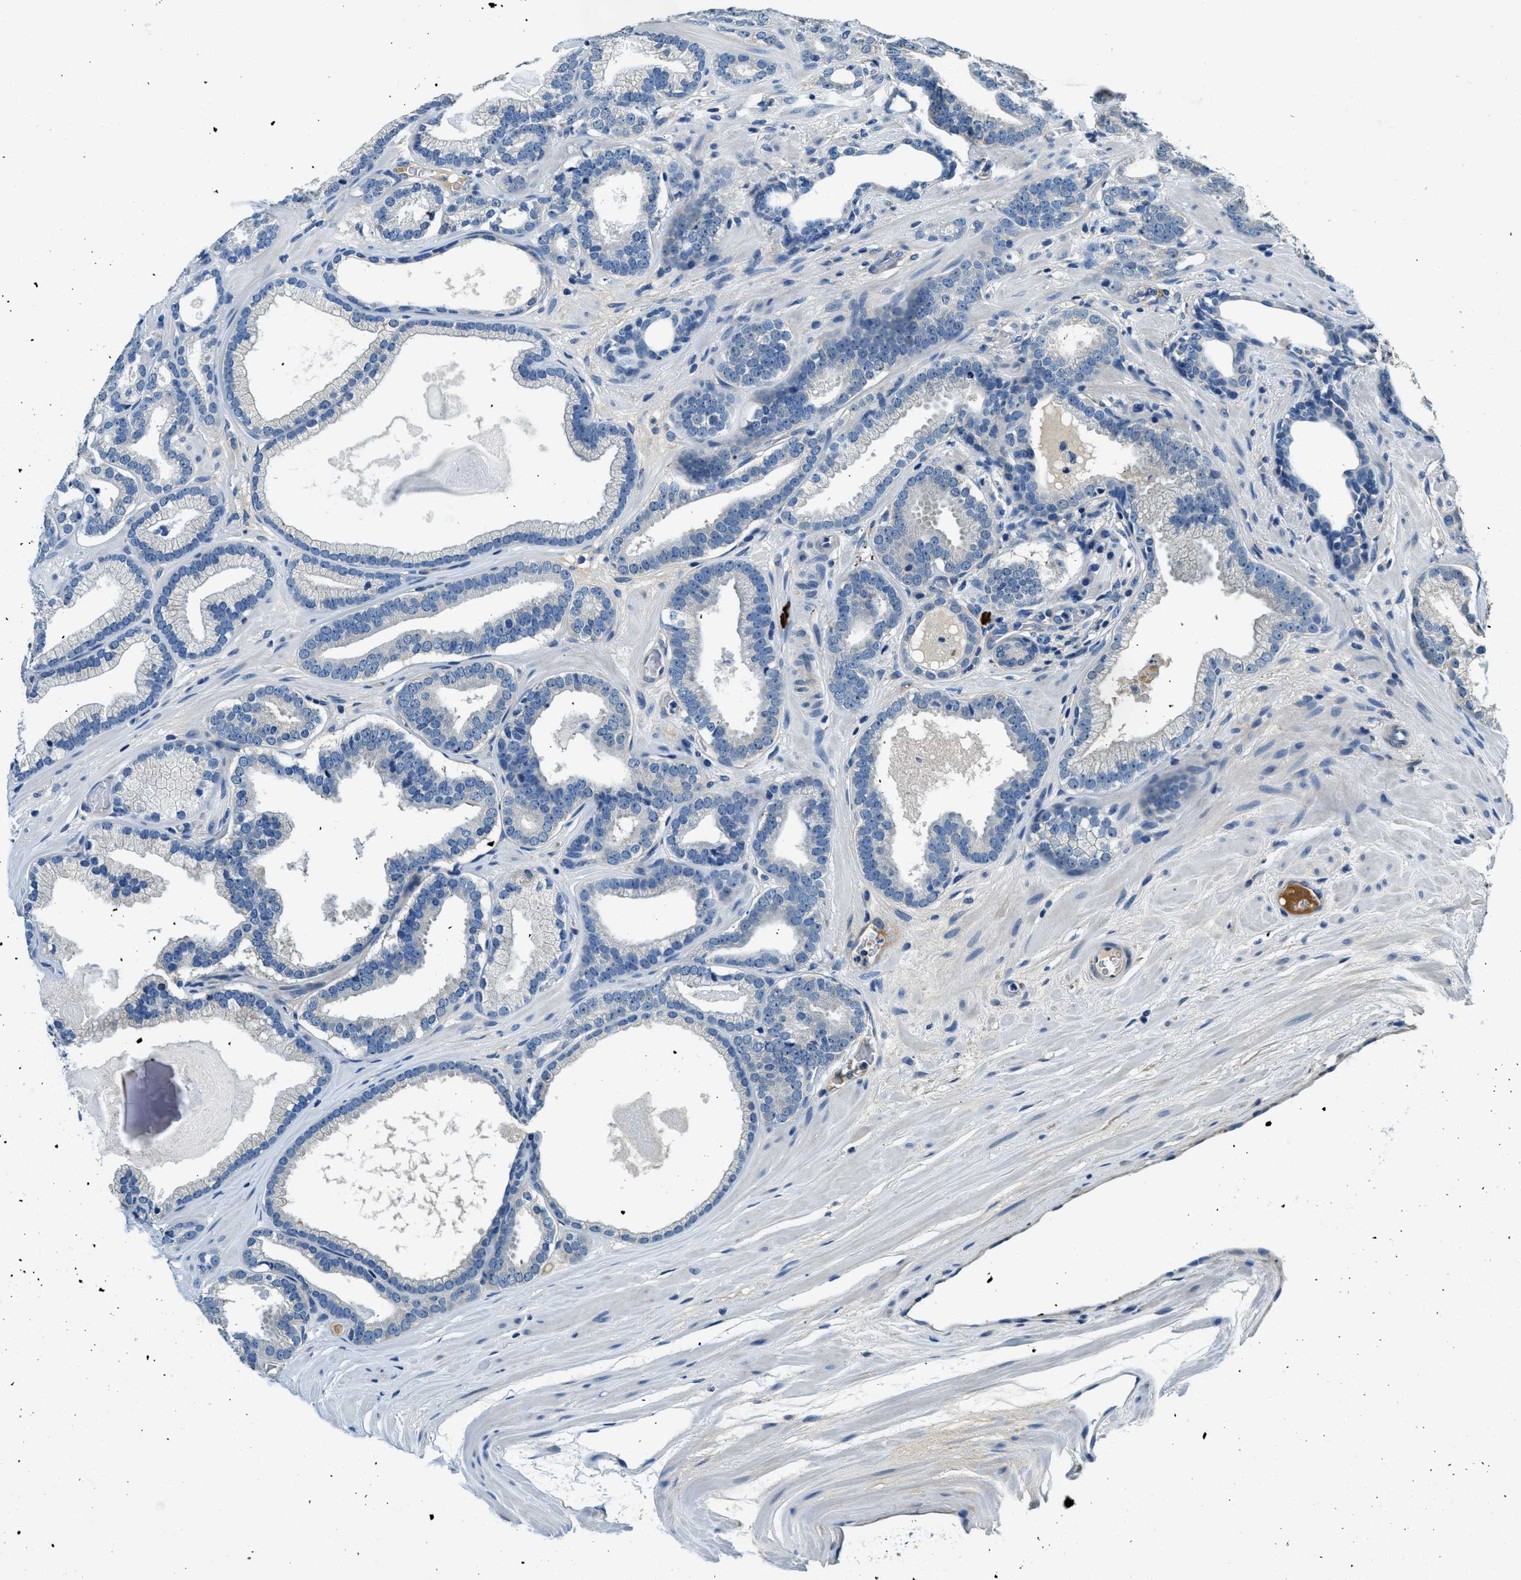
{"staining": {"intensity": "negative", "quantity": "none", "location": "none"}, "tissue": "prostate cancer", "cell_type": "Tumor cells", "image_type": "cancer", "snomed": [{"axis": "morphology", "description": "Adenocarcinoma, High grade"}, {"axis": "topography", "description": "Prostate"}], "caption": "IHC histopathology image of neoplastic tissue: high-grade adenocarcinoma (prostate) stained with DAB (3,3'-diaminobenzidine) reveals no significant protein staining in tumor cells. The staining is performed using DAB brown chromogen with nuclei counter-stained in using hematoxylin.", "gene": "TMEM186", "patient": {"sex": "male", "age": 60}}